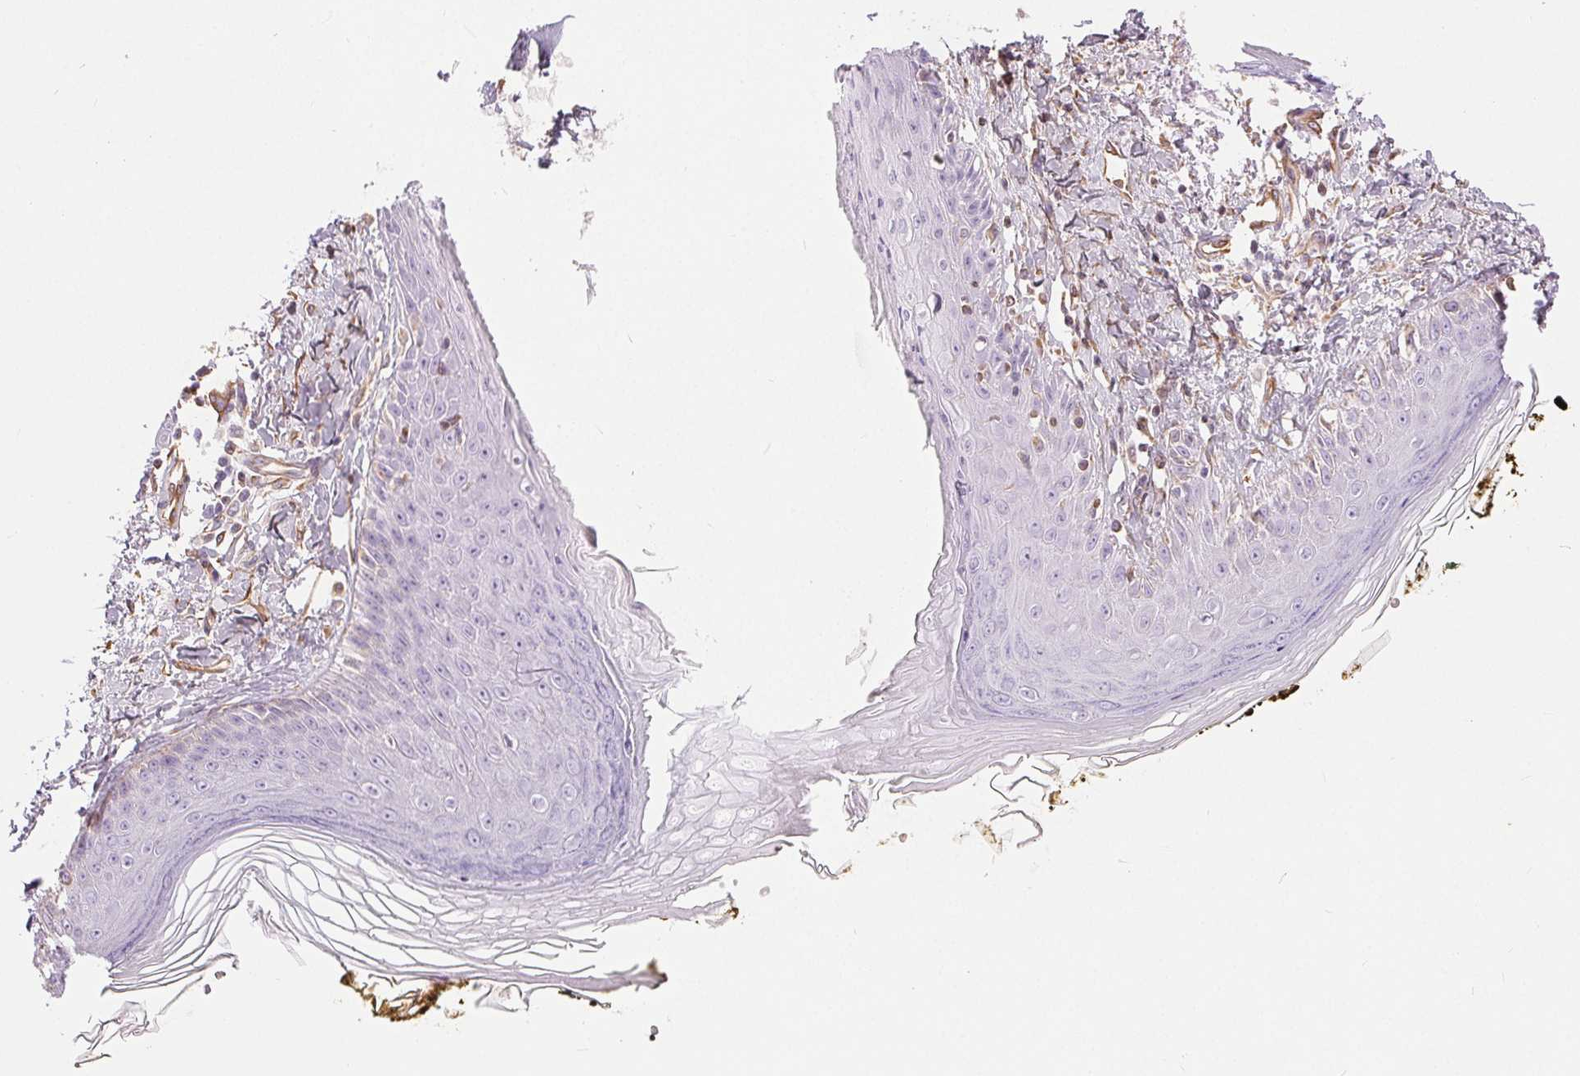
{"staining": {"intensity": "negative", "quantity": "none", "location": "none"}, "tissue": "skin", "cell_type": "Fibroblasts", "image_type": "normal", "snomed": [{"axis": "morphology", "description": "Normal tissue, NOS"}, {"axis": "topography", "description": "Skin"}], "caption": "Immunohistochemistry (IHC) histopathology image of normal skin stained for a protein (brown), which demonstrates no positivity in fibroblasts. Brightfield microscopy of immunohistochemistry stained with DAB (3,3'-diaminobenzidine) (brown) and hematoxylin (blue), captured at high magnification.", "gene": "GFAP", "patient": {"sex": "male", "age": 76}}